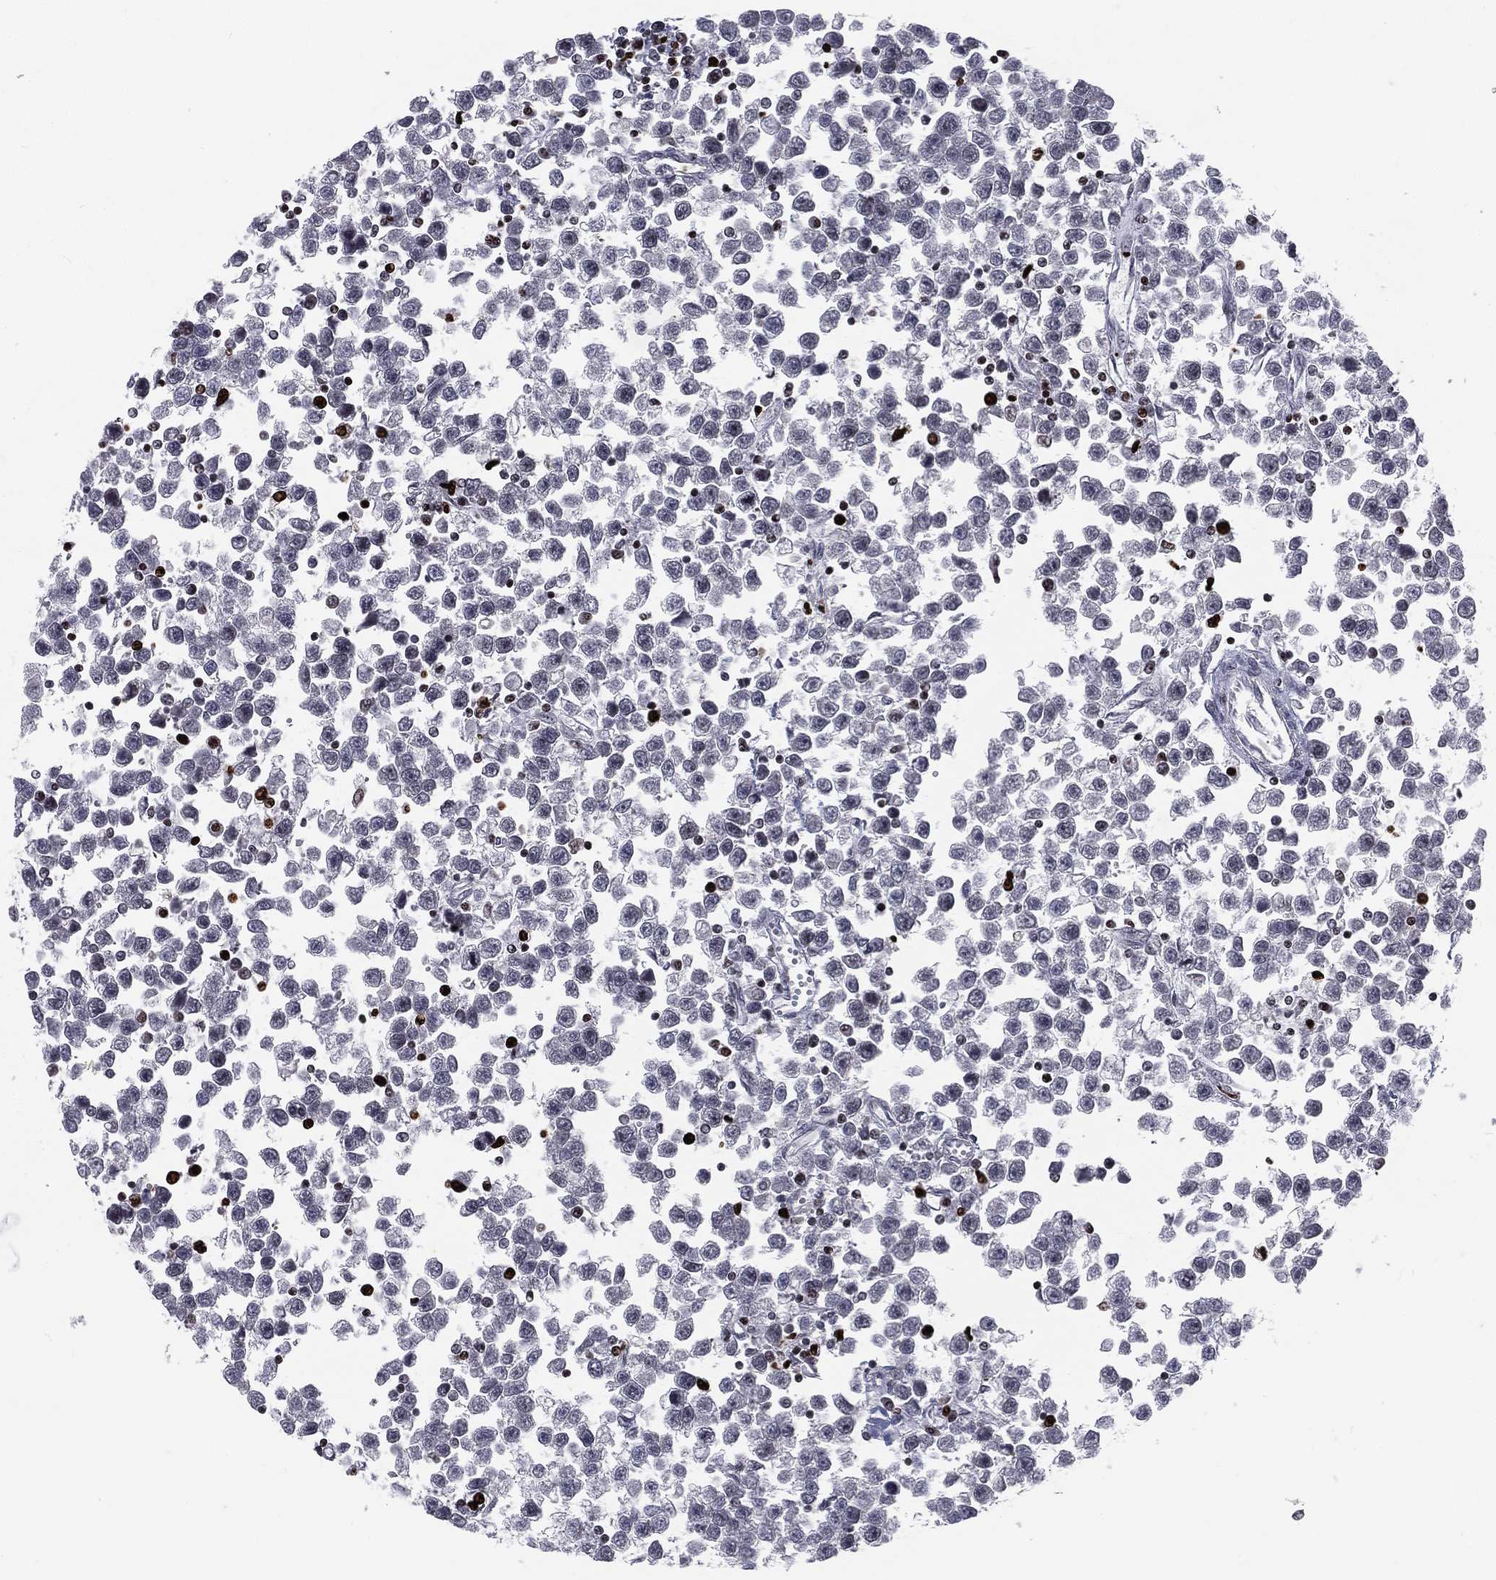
{"staining": {"intensity": "negative", "quantity": "none", "location": "none"}, "tissue": "testis cancer", "cell_type": "Tumor cells", "image_type": "cancer", "snomed": [{"axis": "morphology", "description": "Seminoma, NOS"}, {"axis": "topography", "description": "Testis"}], "caption": "There is no significant positivity in tumor cells of testis seminoma. The staining is performed using DAB (3,3'-diaminobenzidine) brown chromogen with nuclei counter-stained in using hematoxylin.", "gene": "MNDA", "patient": {"sex": "male", "age": 34}}